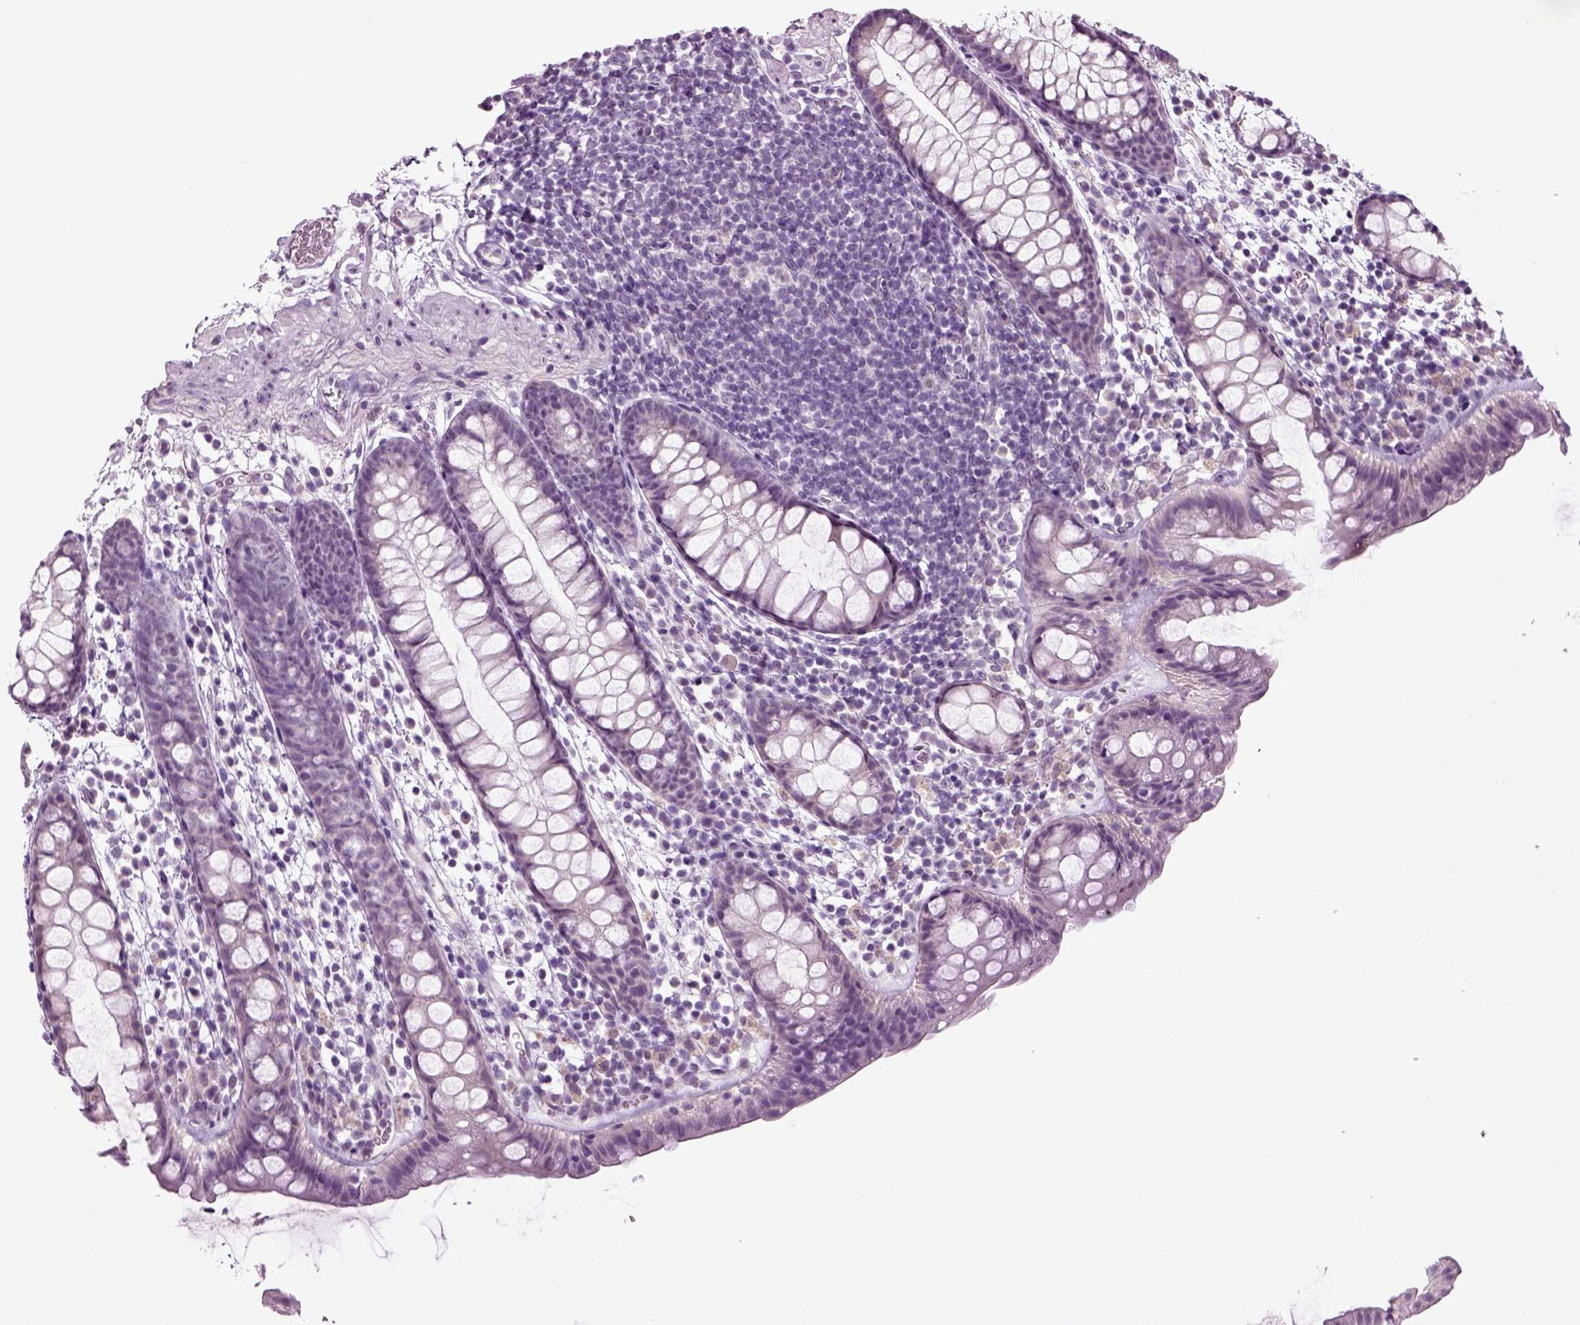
{"staining": {"intensity": "negative", "quantity": "none", "location": "none"}, "tissue": "rectum", "cell_type": "Glandular cells", "image_type": "normal", "snomed": [{"axis": "morphology", "description": "Normal tissue, NOS"}, {"axis": "topography", "description": "Rectum"}], "caption": "Rectum stained for a protein using immunohistochemistry (IHC) displays no positivity glandular cells.", "gene": "SPATA17", "patient": {"sex": "male", "age": 57}}